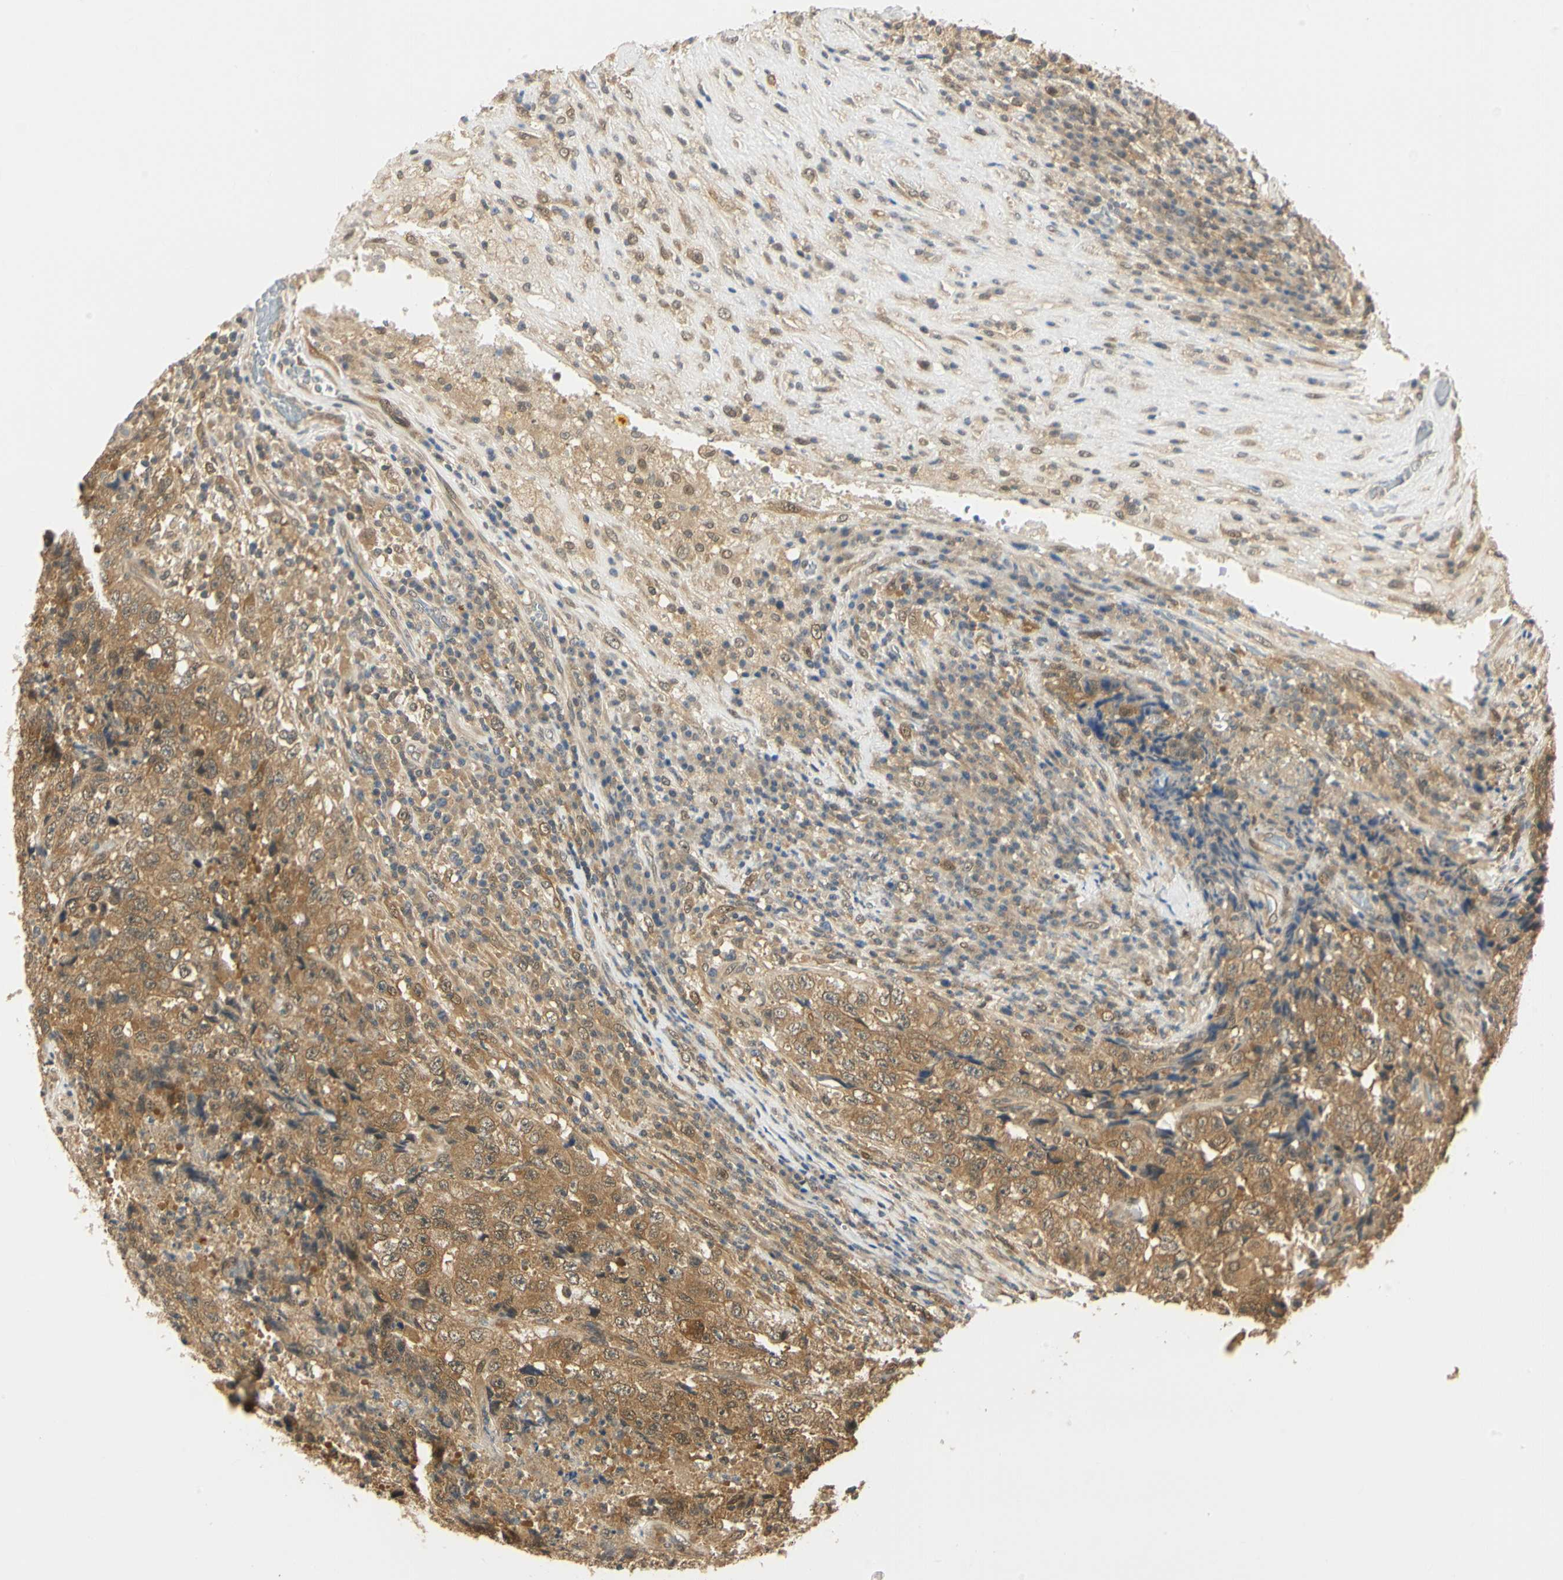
{"staining": {"intensity": "moderate", "quantity": ">75%", "location": "cytoplasmic/membranous"}, "tissue": "testis cancer", "cell_type": "Tumor cells", "image_type": "cancer", "snomed": [{"axis": "morphology", "description": "Necrosis, NOS"}, {"axis": "morphology", "description": "Carcinoma, Embryonal, NOS"}, {"axis": "topography", "description": "Testis"}], "caption": "IHC (DAB) staining of testis cancer (embryonal carcinoma) shows moderate cytoplasmic/membranous protein staining in approximately >75% of tumor cells. The protein is shown in brown color, while the nuclei are stained blue.", "gene": "UBE2Z", "patient": {"sex": "male", "age": 19}}